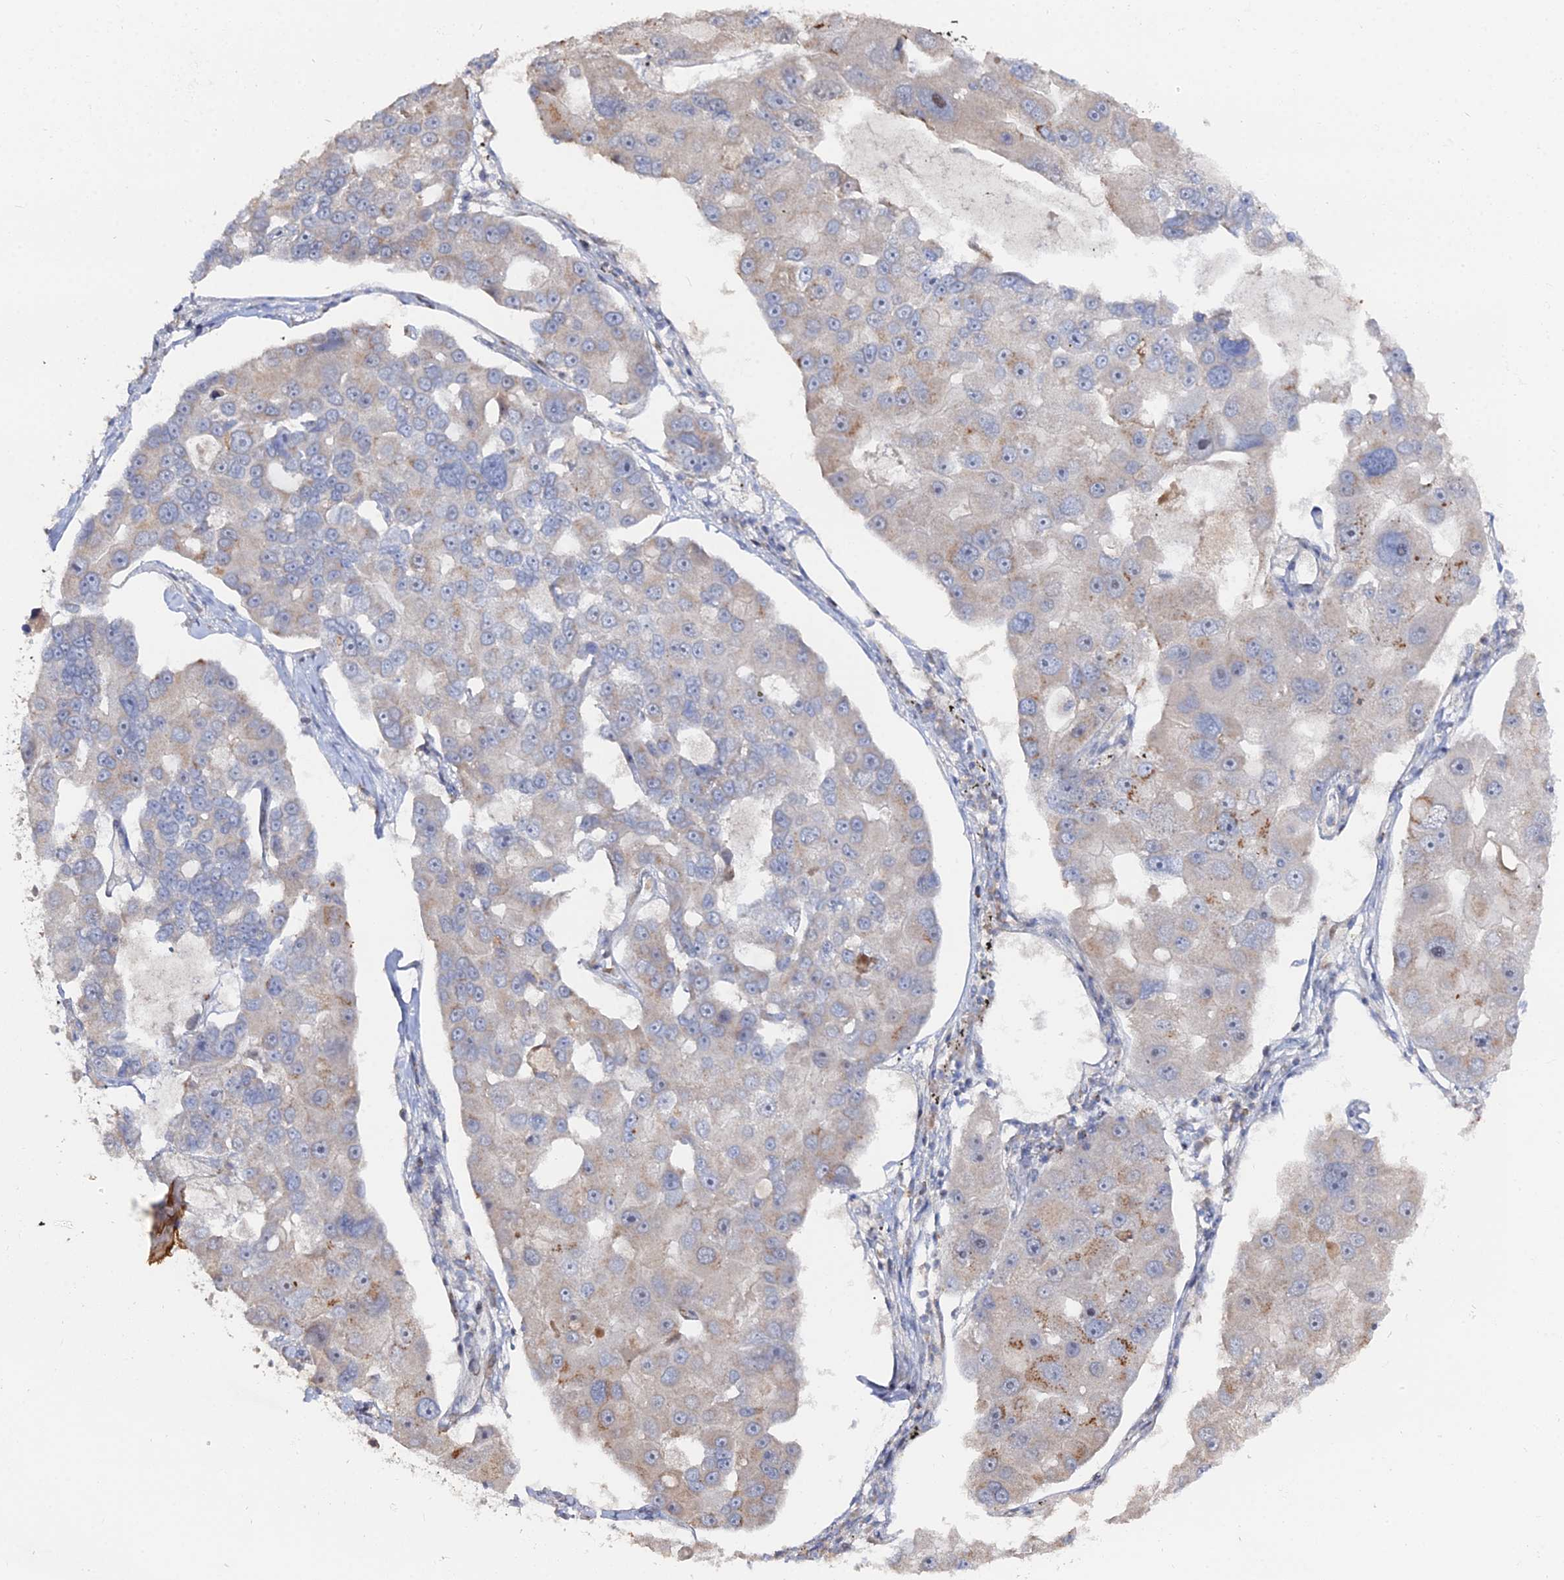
{"staining": {"intensity": "weak", "quantity": "<25%", "location": "cytoplasmic/membranous"}, "tissue": "lung cancer", "cell_type": "Tumor cells", "image_type": "cancer", "snomed": [{"axis": "morphology", "description": "Adenocarcinoma, NOS"}, {"axis": "topography", "description": "Lung"}], "caption": "Tumor cells show no significant staining in lung adenocarcinoma. The staining is performed using DAB (3,3'-diaminobenzidine) brown chromogen with nuclei counter-stained in using hematoxylin.", "gene": "SGMS1", "patient": {"sex": "female", "age": 54}}